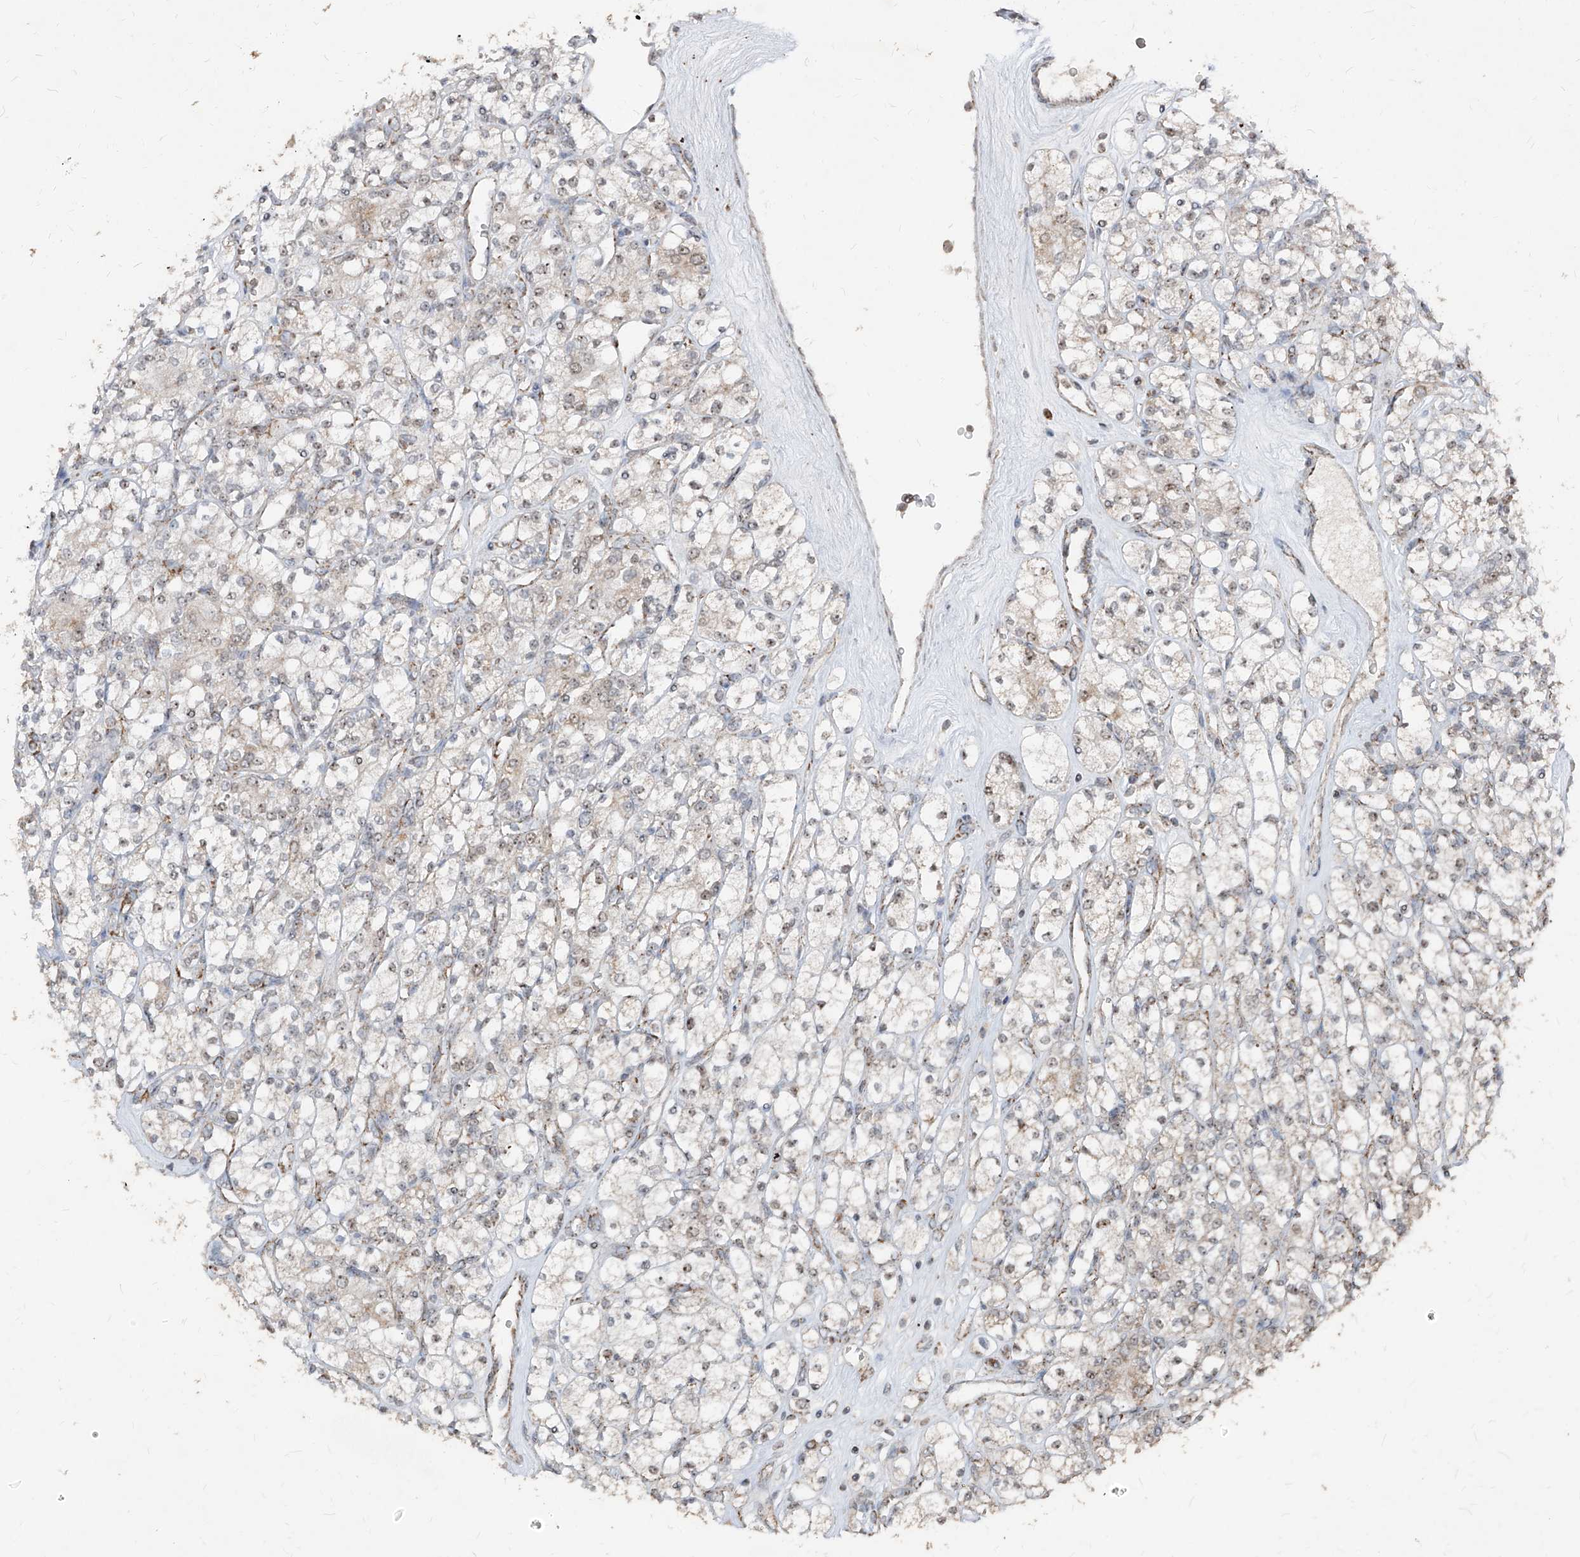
{"staining": {"intensity": "weak", "quantity": "25%-75%", "location": "cytoplasmic/membranous,nuclear"}, "tissue": "renal cancer", "cell_type": "Tumor cells", "image_type": "cancer", "snomed": [{"axis": "morphology", "description": "Adenocarcinoma, NOS"}, {"axis": "topography", "description": "Kidney"}], "caption": "This is an image of IHC staining of renal cancer (adenocarcinoma), which shows weak positivity in the cytoplasmic/membranous and nuclear of tumor cells.", "gene": "NDUFB3", "patient": {"sex": "male", "age": 77}}